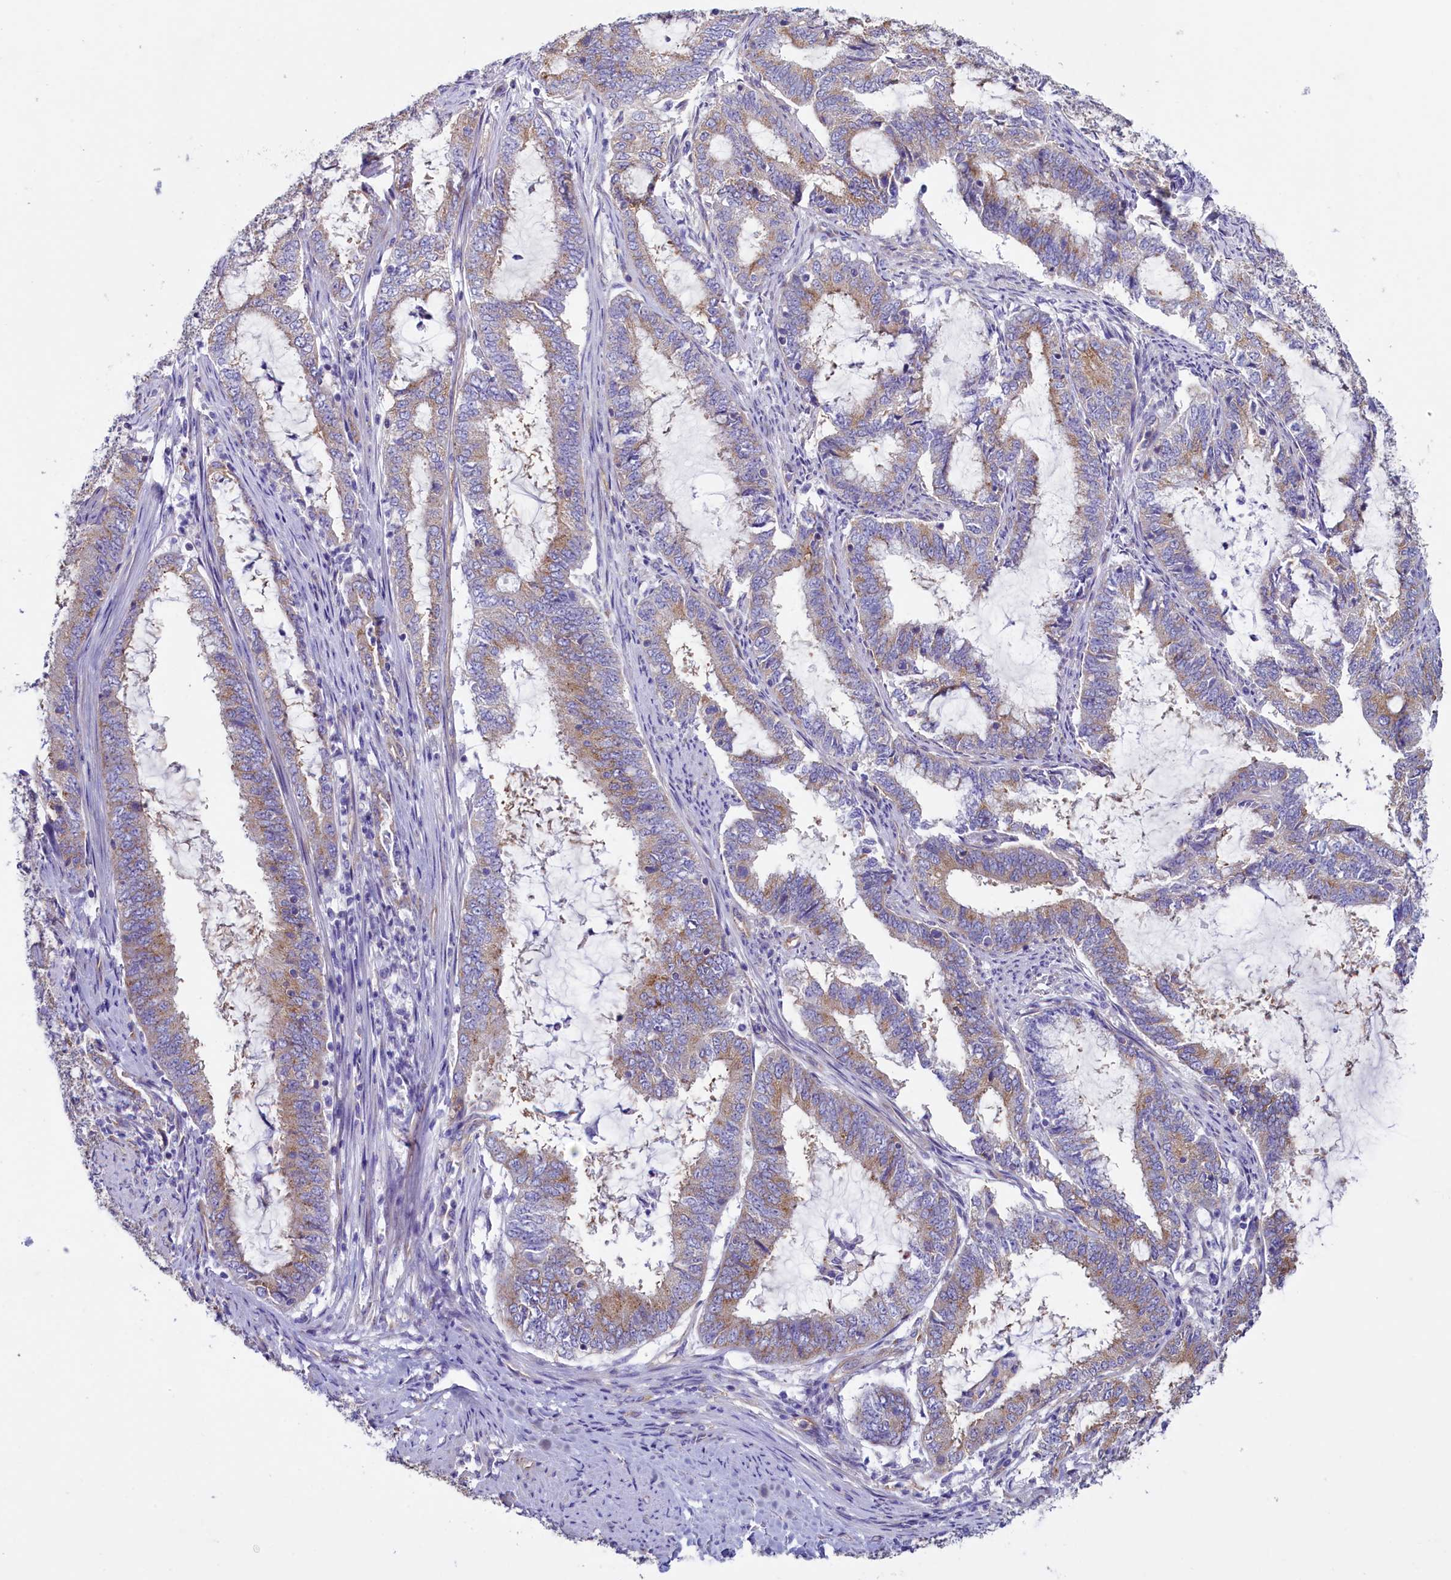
{"staining": {"intensity": "weak", "quantity": ">75%", "location": "cytoplasmic/membranous"}, "tissue": "endometrial cancer", "cell_type": "Tumor cells", "image_type": "cancer", "snomed": [{"axis": "morphology", "description": "Adenocarcinoma, NOS"}, {"axis": "topography", "description": "Endometrium"}], "caption": "Adenocarcinoma (endometrial) stained with a brown dye demonstrates weak cytoplasmic/membranous positive staining in about >75% of tumor cells.", "gene": "GPR21", "patient": {"sex": "female", "age": 51}}